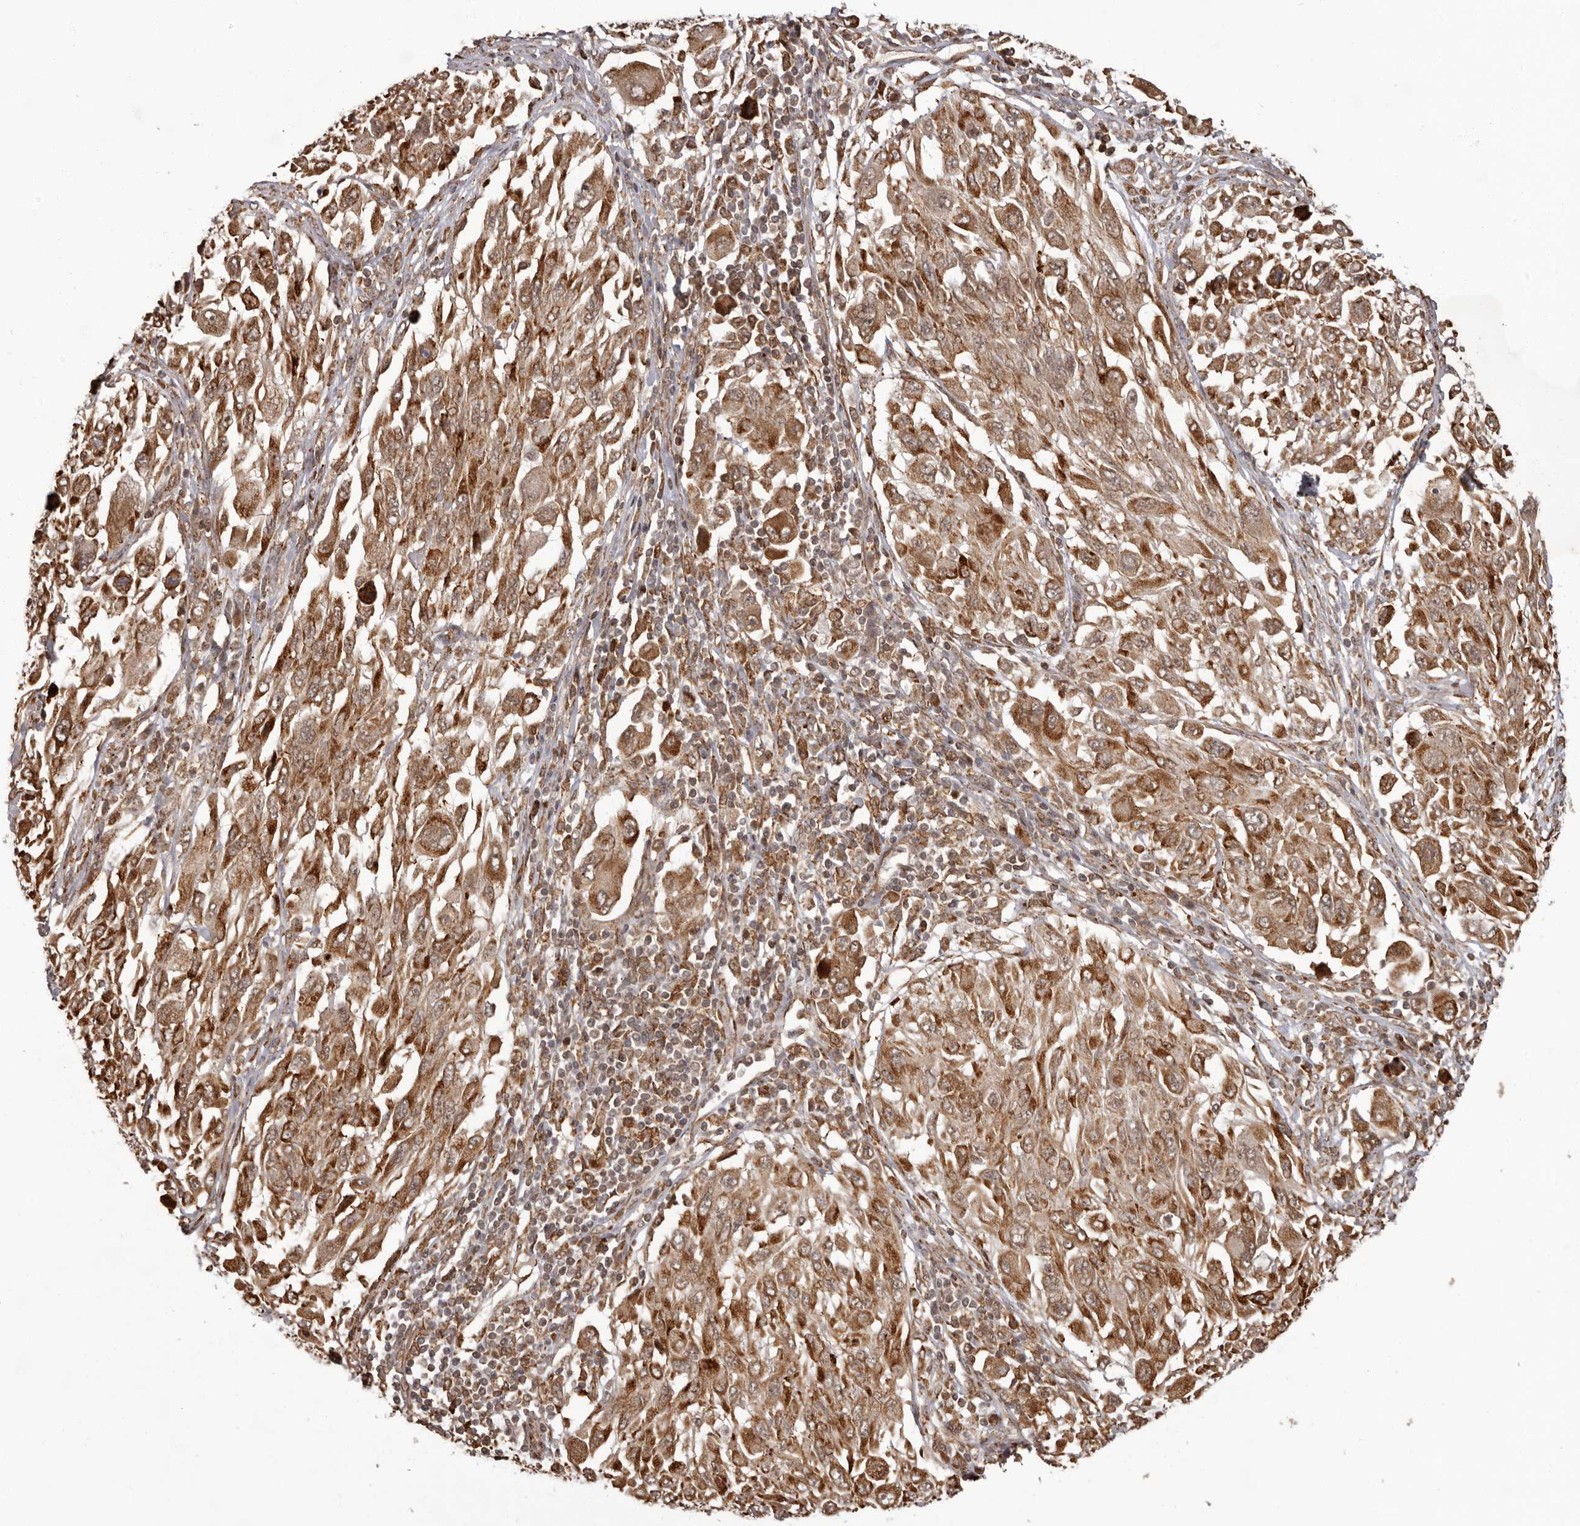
{"staining": {"intensity": "moderate", "quantity": ">75%", "location": "cytoplasmic/membranous"}, "tissue": "melanoma", "cell_type": "Tumor cells", "image_type": "cancer", "snomed": [{"axis": "morphology", "description": "Malignant melanoma, NOS"}, {"axis": "topography", "description": "Skin"}], "caption": "IHC of malignant melanoma exhibits medium levels of moderate cytoplasmic/membranous positivity in about >75% of tumor cells.", "gene": "IL32", "patient": {"sex": "female", "age": 91}}